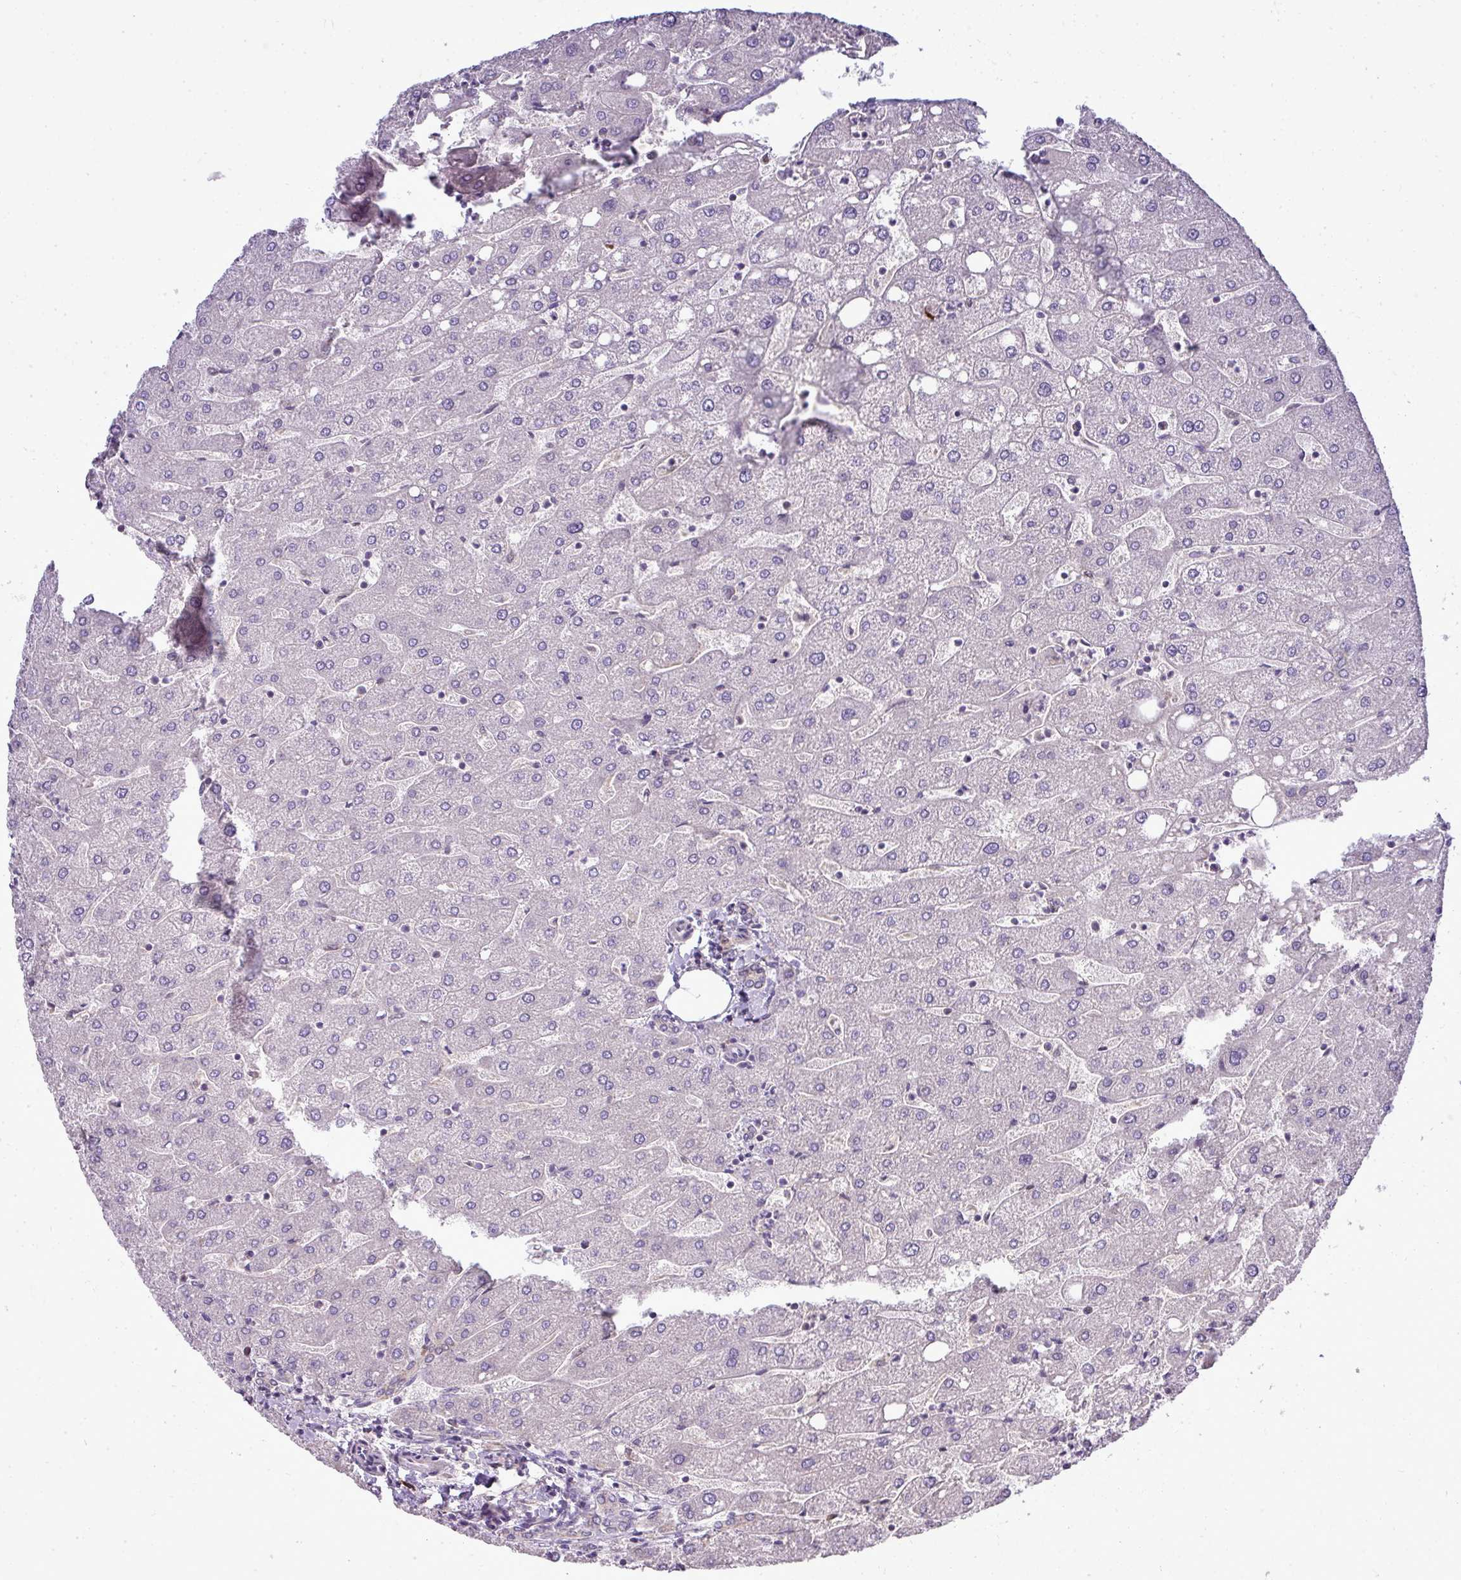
{"staining": {"intensity": "negative", "quantity": "none", "location": "none"}, "tissue": "liver", "cell_type": "Cholangiocytes", "image_type": "normal", "snomed": [{"axis": "morphology", "description": "Normal tissue, NOS"}, {"axis": "topography", "description": "Liver"}], "caption": "DAB (3,3'-diaminobenzidine) immunohistochemical staining of unremarkable liver exhibits no significant positivity in cholangiocytes. (Brightfield microscopy of DAB (3,3'-diaminobenzidine) immunohistochemistry (IHC) at high magnification).", "gene": "STAT5A", "patient": {"sex": "male", "age": 67}}